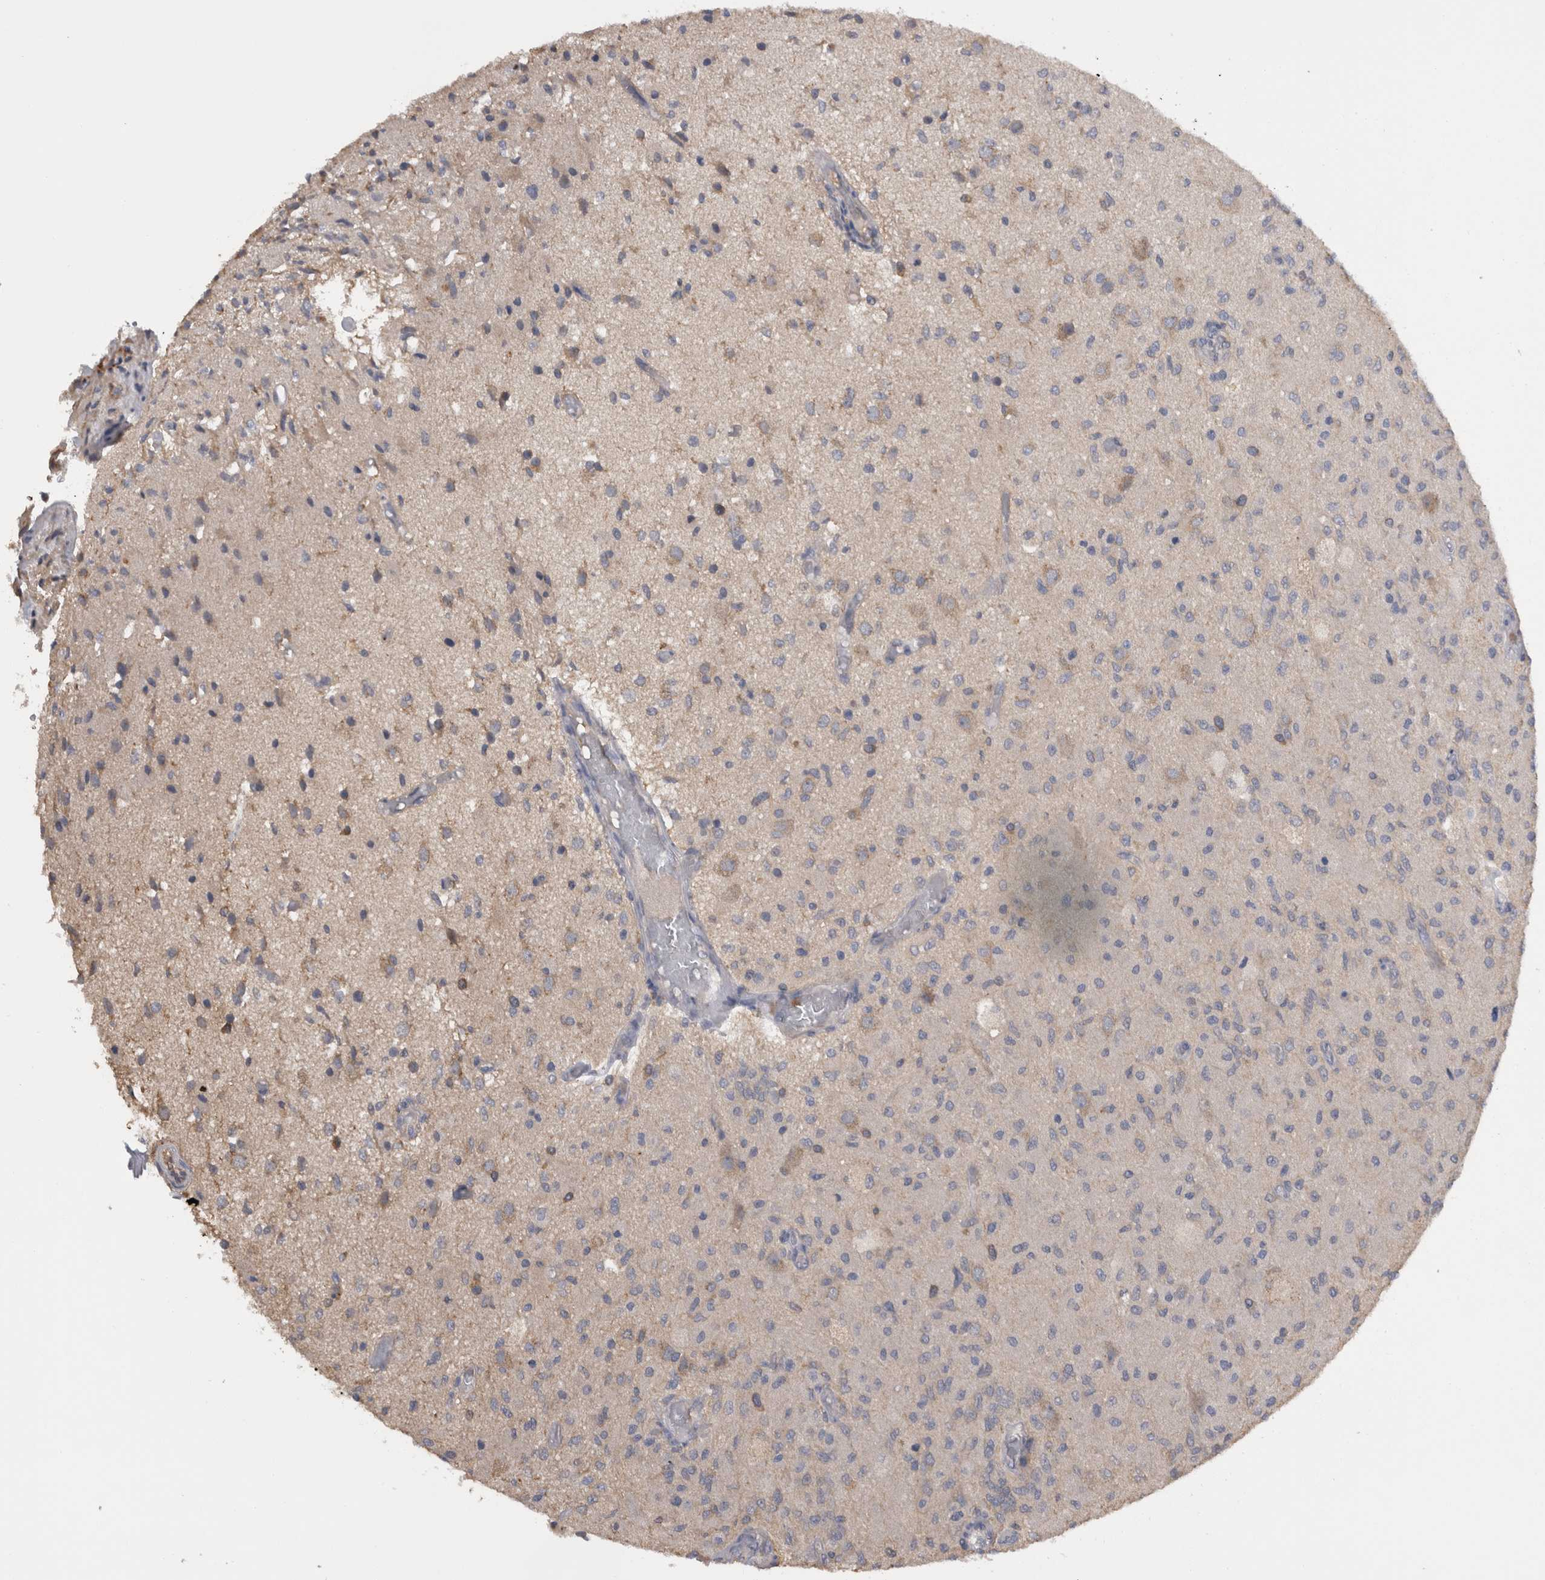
{"staining": {"intensity": "weak", "quantity": "<25%", "location": "cytoplasmic/membranous"}, "tissue": "glioma", "cell_type": "Tumor cells", "image_type": "cancer", "snomed": [{"axis": "morphology", "description": "Normal tissue, NOS"}, {"axis": "morphology", "description": "Glioma, malignant, High grade"}, {"axis": "topography", "description": "Cerebral cortex"}], "caption": "The image exhibits no staining of tumor cells in glioma.", "gene": "TMED7", "patient": {"sex": "male", "age": 77}}